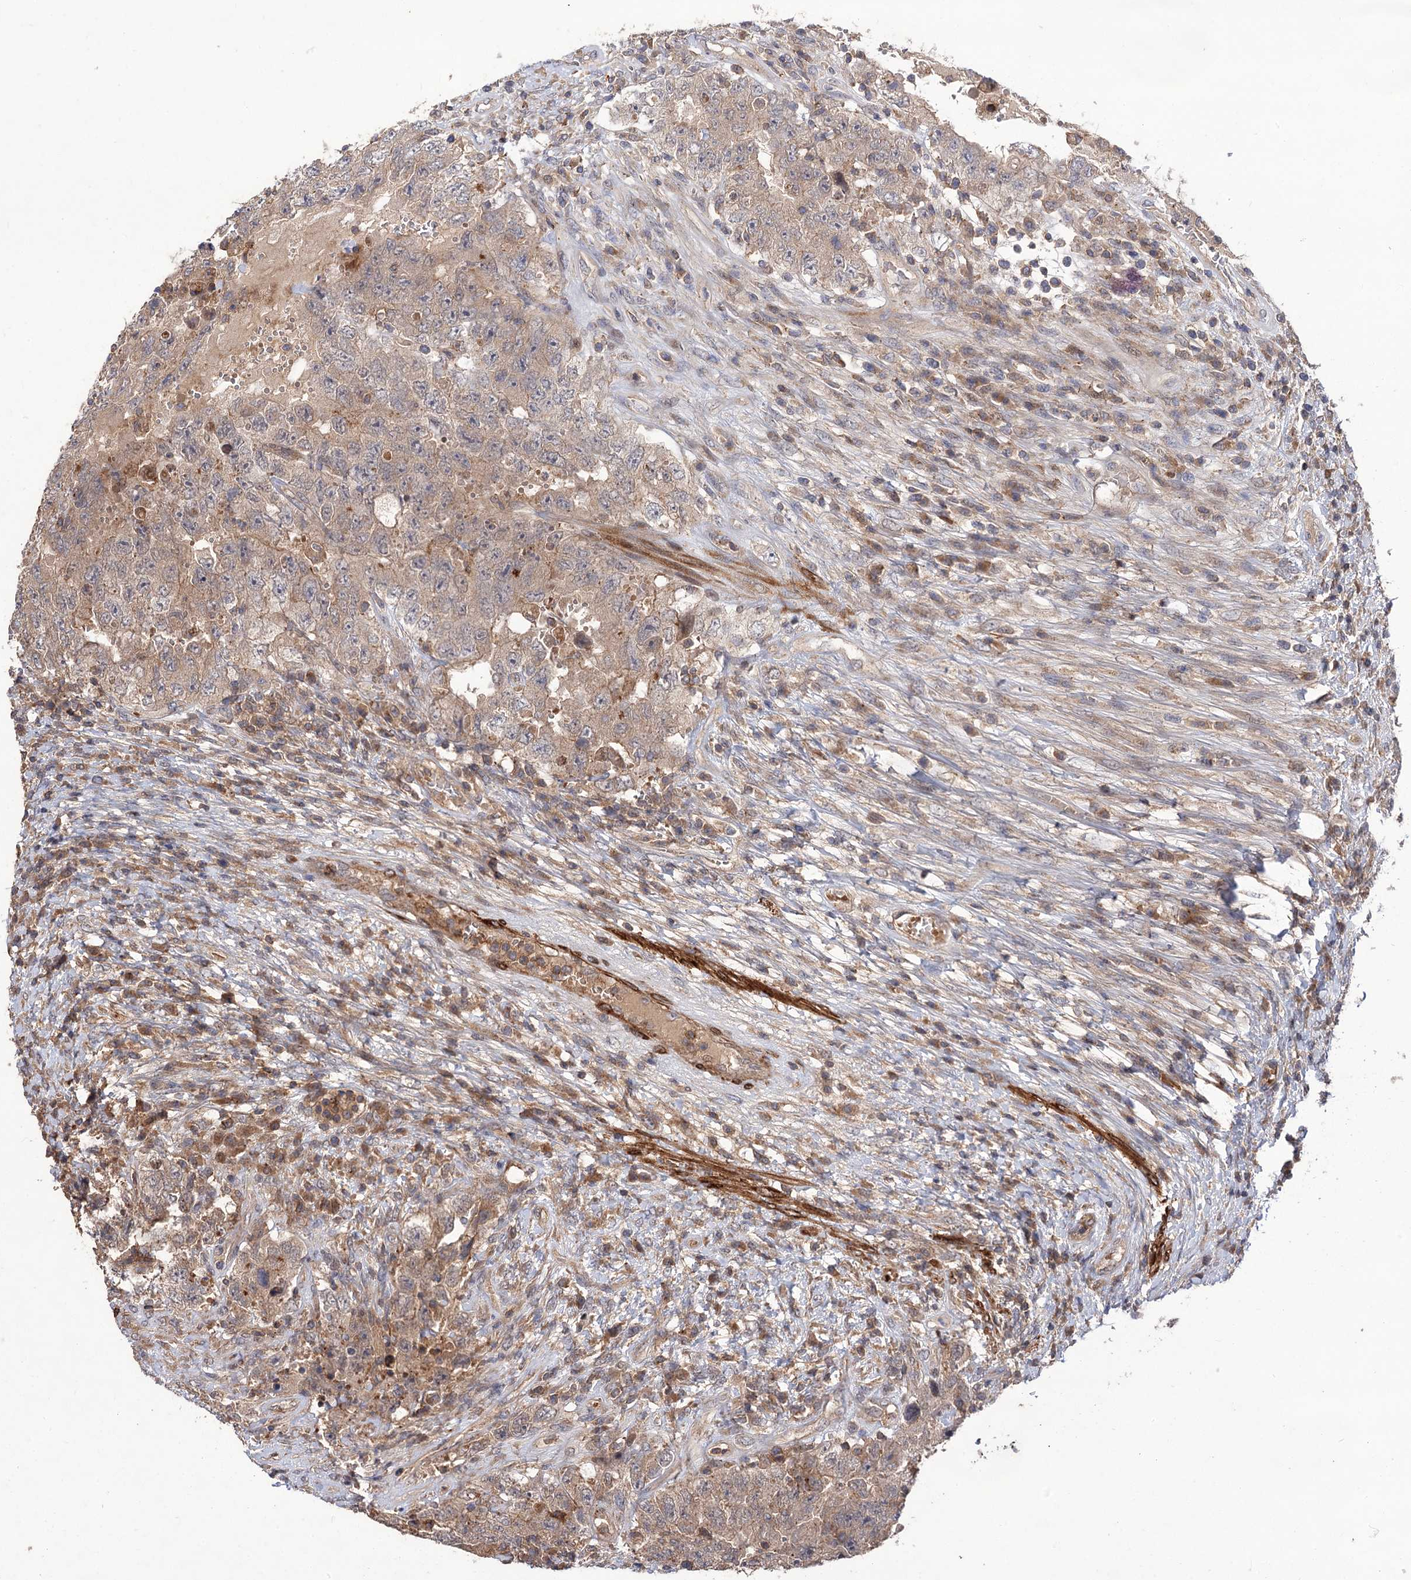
{"staining": {"intensity": "weak", "quantity": ">75%", "location": "cytoplasmic/membranous"}, "tissue": "testis cancer", "cell_type": "Tumor cells", "image_type": "cancer", "snomed": [{"axis": "morphology", "description": "Carcinoma, Embryonal, NOS"}, {"axis": "topography", "description": "Testis"}], "caption": "Weak cytoplasmic/membranous expression is seen in about >75% of tumor cells in testis embryonal carcinoma. (Stains: DAB in brown, nuclei in blue, Microscopy: brightfield microscopy at high magnification).", "gene": "FBXW8", "patient": {"sex": "male", "age": 26}}